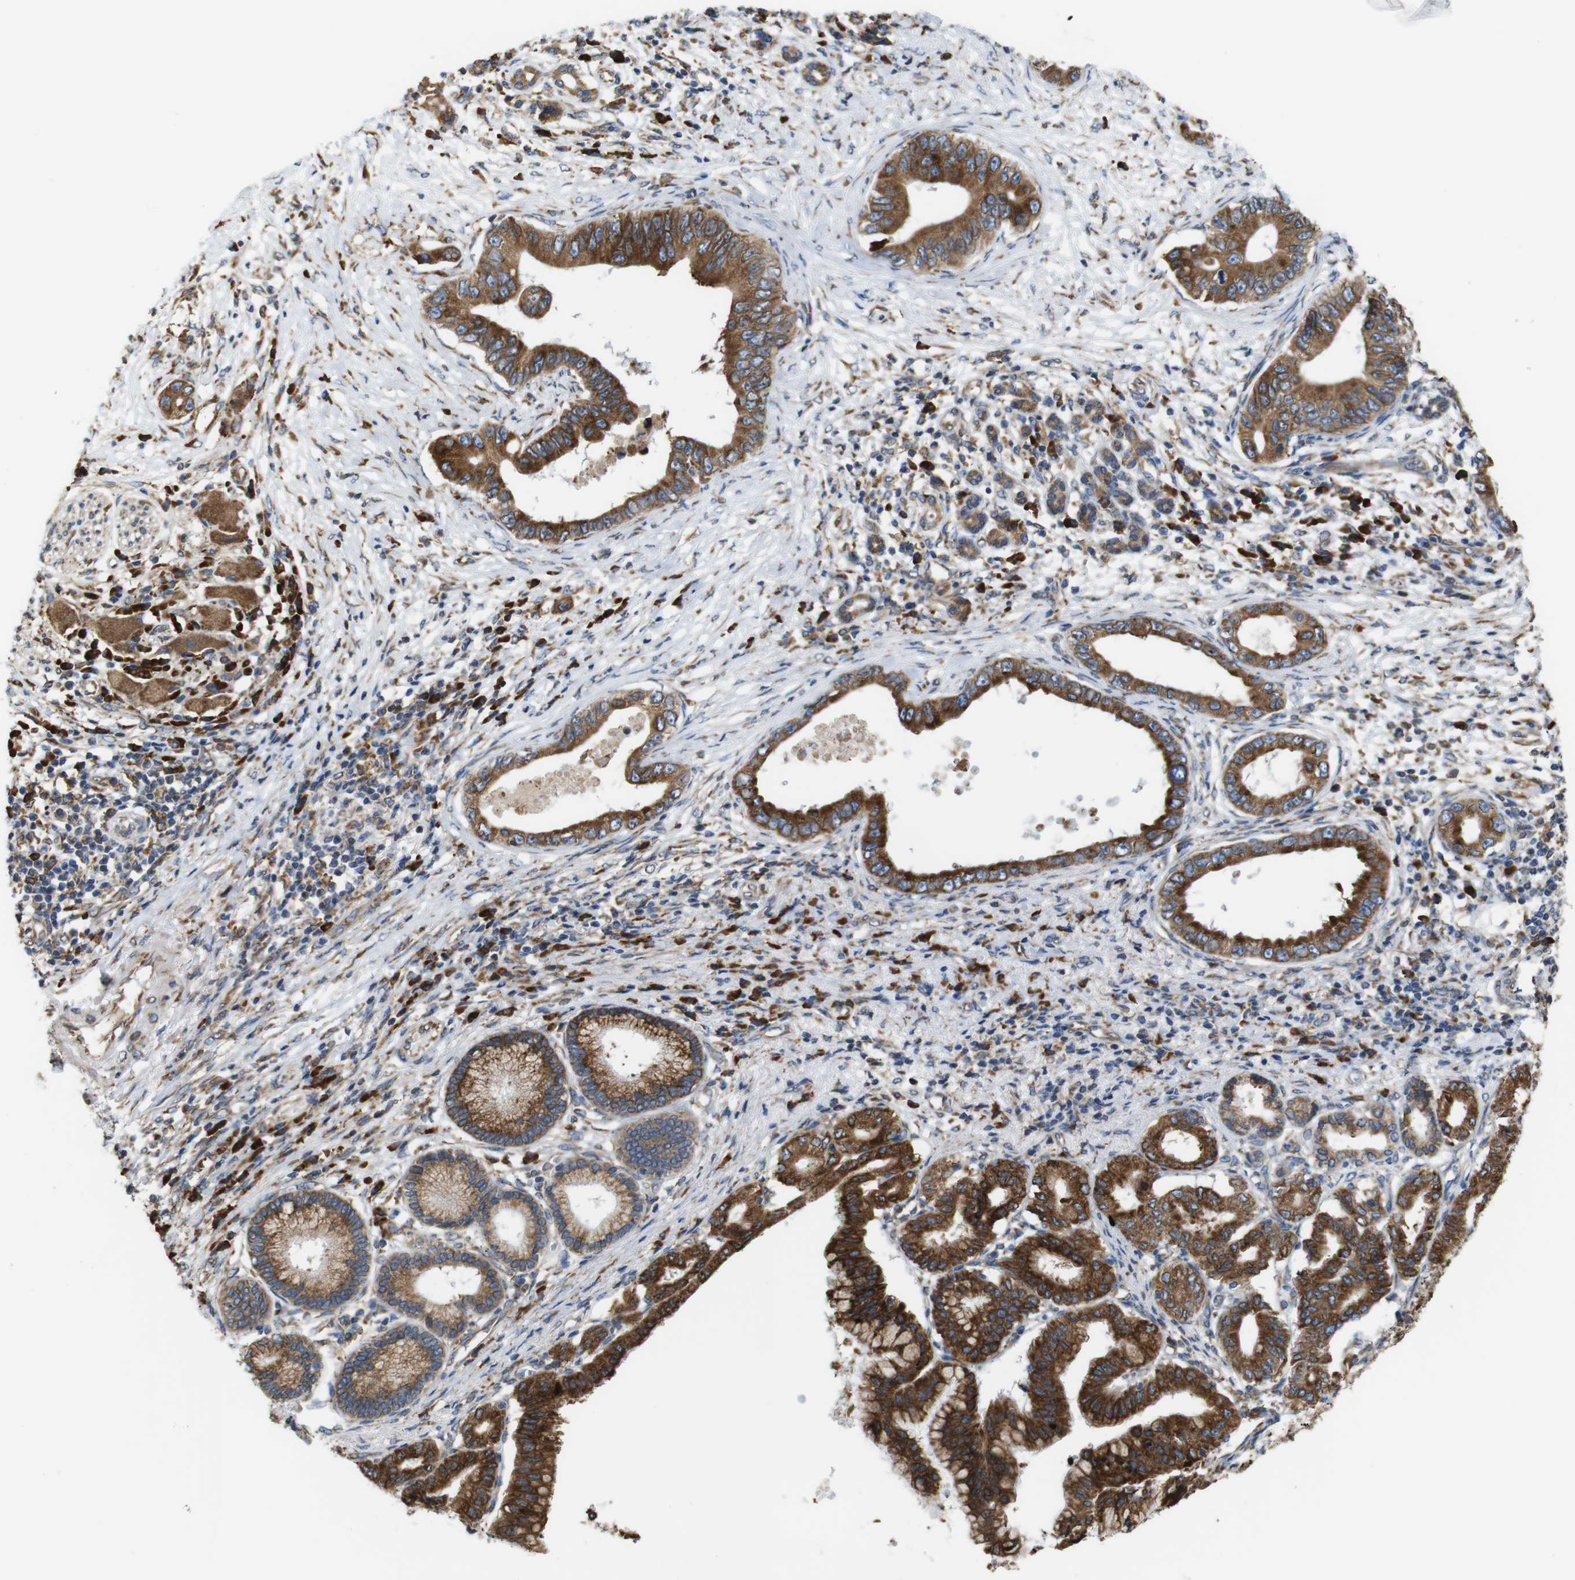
{"staining": {"intensity": "strong", "quantity": ">75%", "location": "cytoplasmic/membranous"}, "tissue": "pancreatic cancer", "cell_type": "Tumor cells", "image_type": "cancer", "snomed": [{"axis": "morphology", "description": "Adenocarcinoma, NOS"}, {"axis": "topography", "description": "Pancreas"}], "caption": "Tumor cells display high levels of strong cytoplasmic/membranous expression in approximately >75% of cells in human pancreatic adenocarcinoma. Ihc stains the protein of interest in brown and the nuclei are stained blue.", "gene": "UGGT1", "patient": {"sex": "male", "age": 77}}